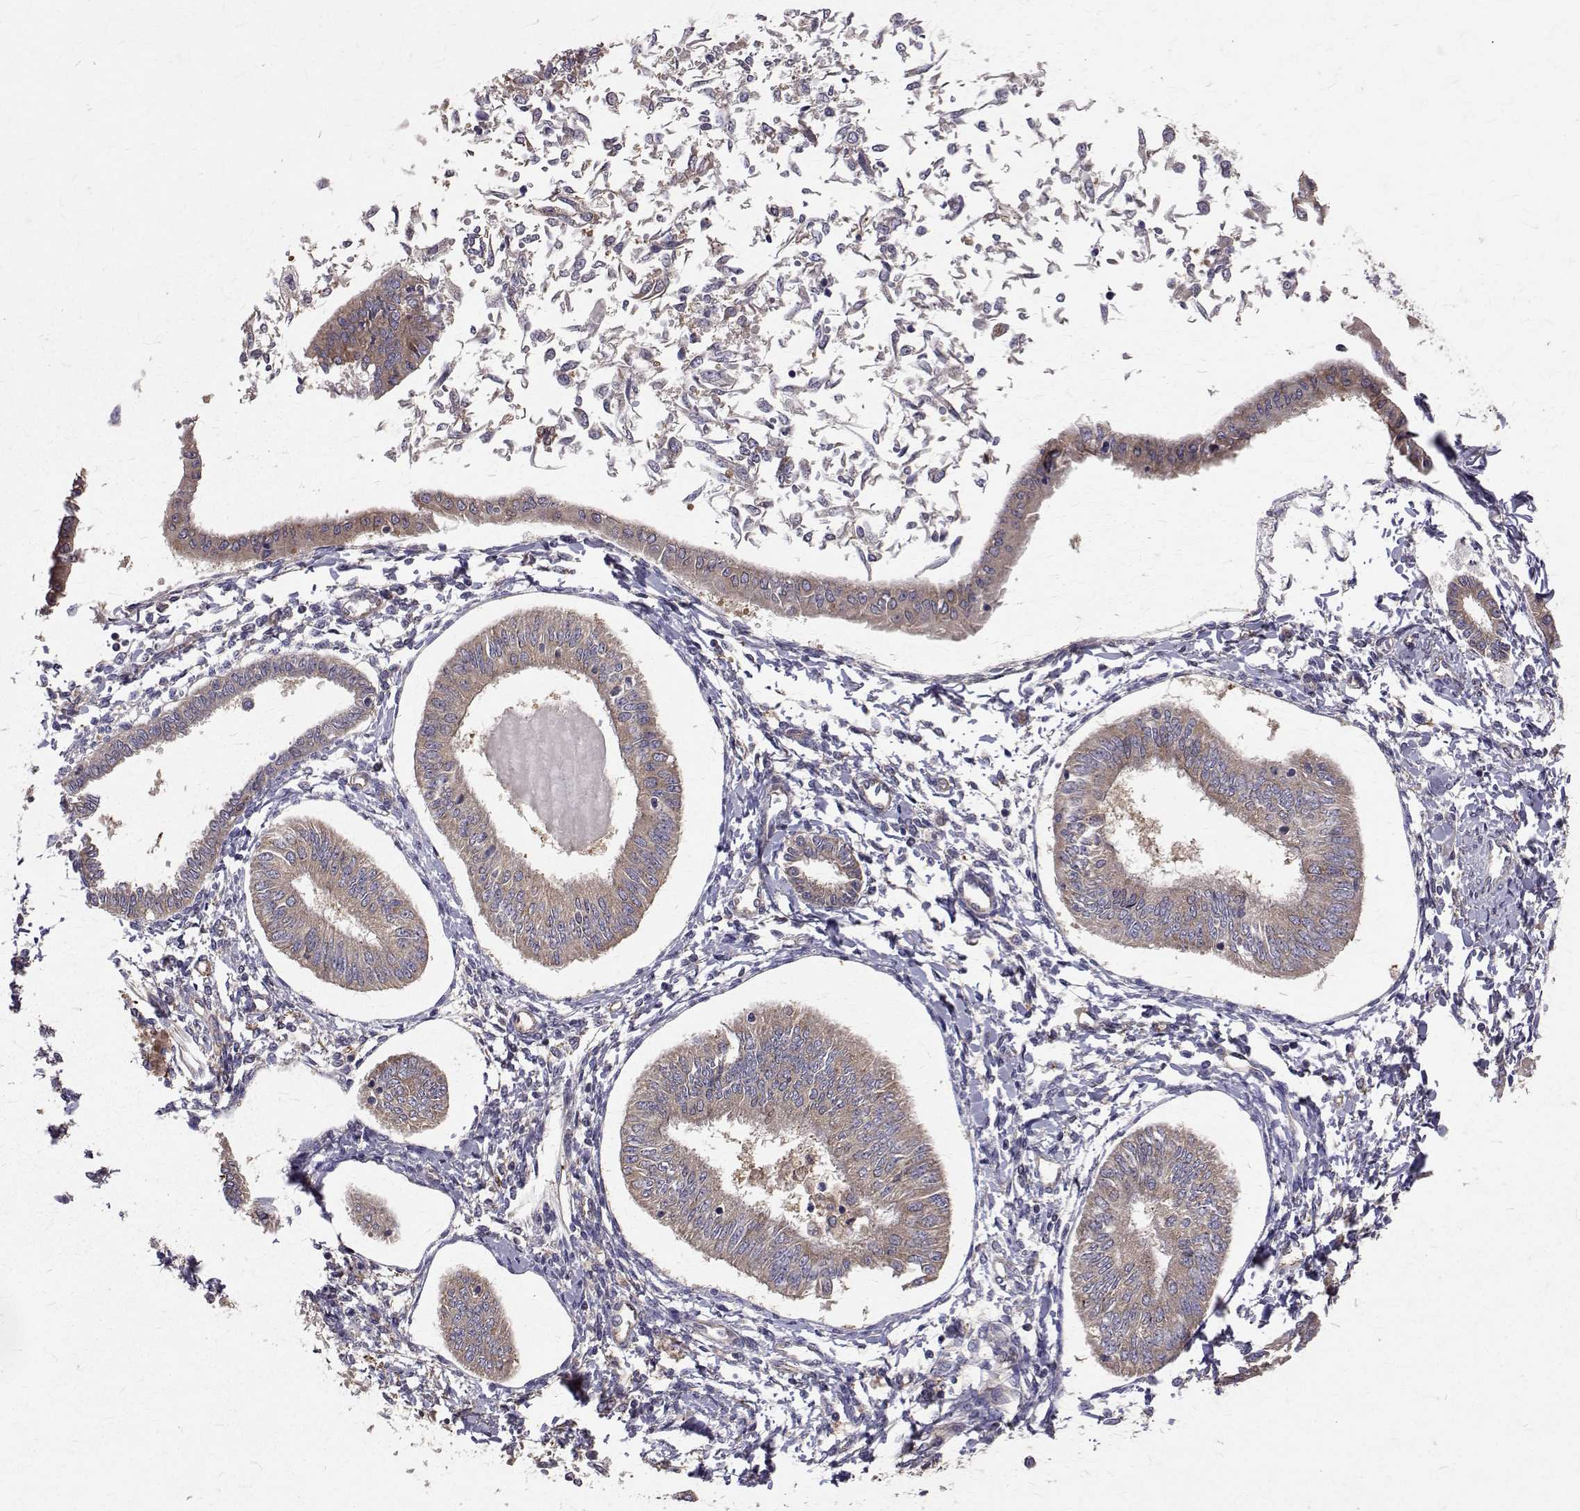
{"staining": {"intensity": "weak", "quantity": ">75%", "location": "cytoplasmic/membranous"}, "tissue": "endometrial cancer", "cell_type": "Tumor cells", "image_type": "cancer", "snomed": [{"axis": "morphology", "description": "Adenocarcinoma, NOS"}, {"axis": "topography", "description": "Endometrium"}], "caption": "Endometrial cancer (adenocarcinoma) stained for a protein (brown) displays weak cytoplasmic/membranous positive staining in approximately >75% of tumor cells.", "gene": "FARSB", "patient": {"sex": "female", "age": 58}}